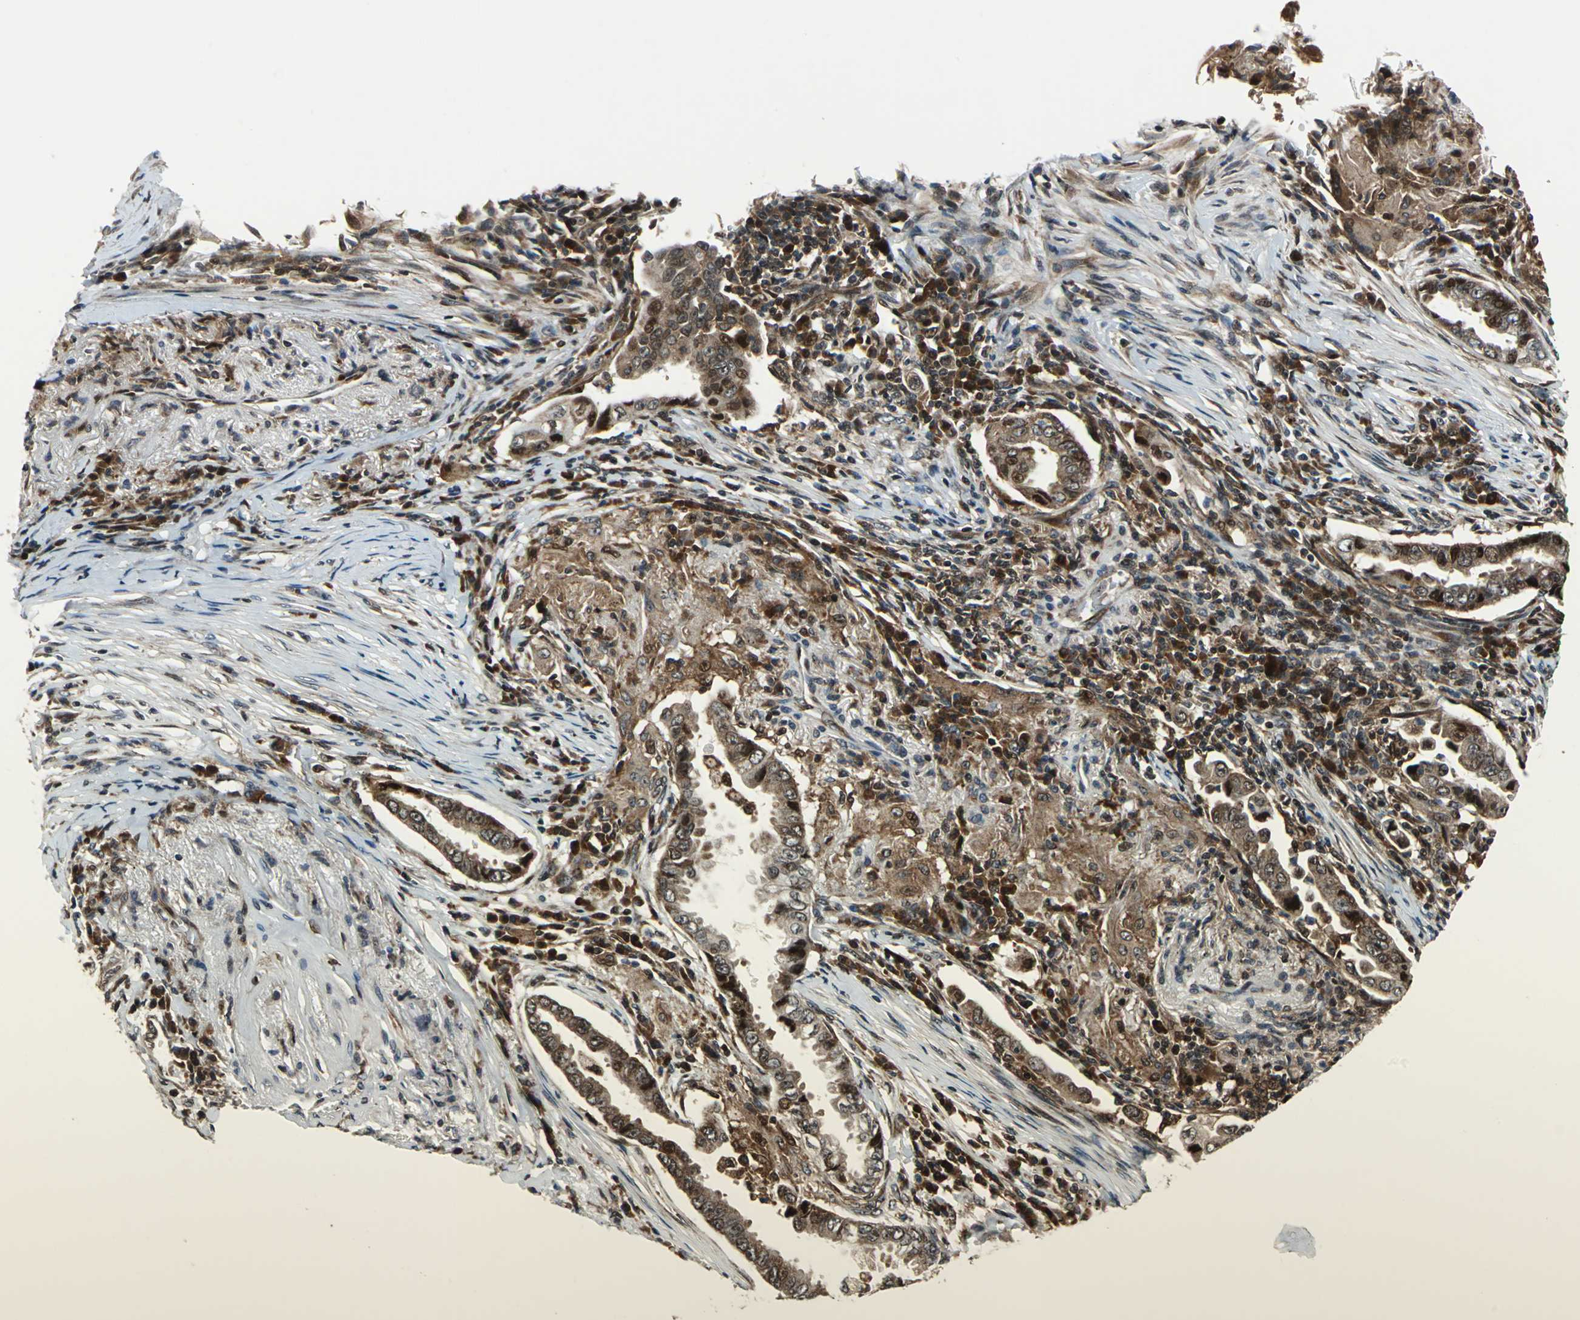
{"staining": {"intensity": "strong", "quantity": ">75%", "location": "cytoplasmic/membranous,nuclear"}, "tissue": "lung cancer", "cell_type": "Tumor cells", "image_type": "cancer", "snomed": [{"axis": "morphology", "description": "Normal tissue, NOS"}, {"axis": "morphology", "description": "Inflammation, NOS"}, {"axis": "morphology", "description": "Adenocarcinoma, NOS"}, {"axis": "topography", "description": "Lung"}], "caption": "Strong cytoplasmic/membranous and nuclear staining is appreciated in about >75% of tumor cells in lung cancer (adenocarcinoma).", "gene": "AATF", "patient": {"sex": "female", "age": 64}}